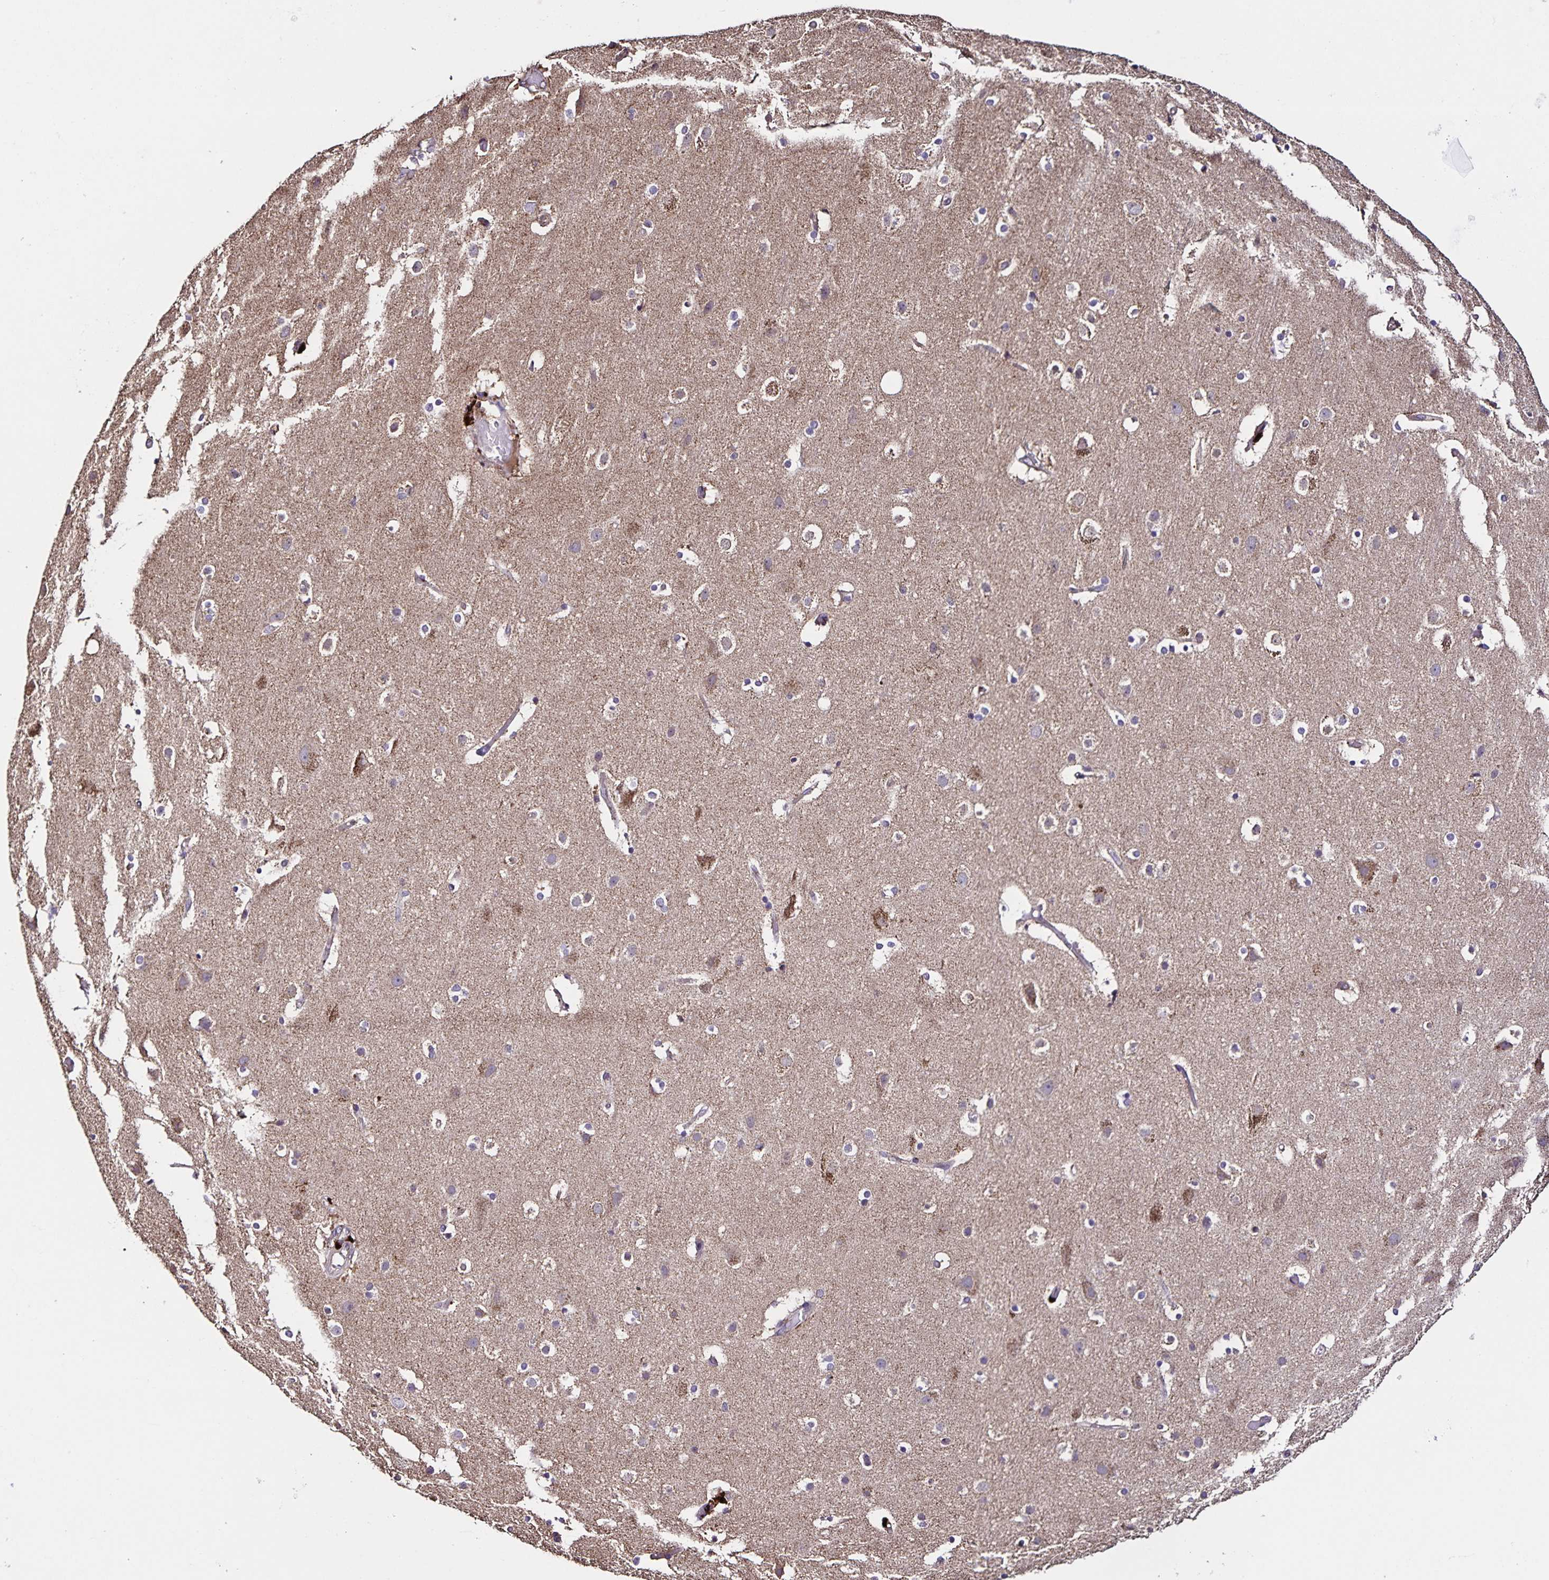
{"staining": {"intensity": "weak", "quantity": "<25%", "location": "cytoplasmic/membranous"}, "tissue": "cerebral cortex", "cell_type": "Endothelial cells", "image_type": "normal", "snomed": [{"axis": "morphology", "description": "Normal tissue, NOS"}, {"axis": "topography", "description": "Cerebral cortex"}], "caption": "There is no significant expression in endothelial cells of cerebral cortex.", "gene": "MAN1A1", "patient": {"sex": "female", "age": 52}}